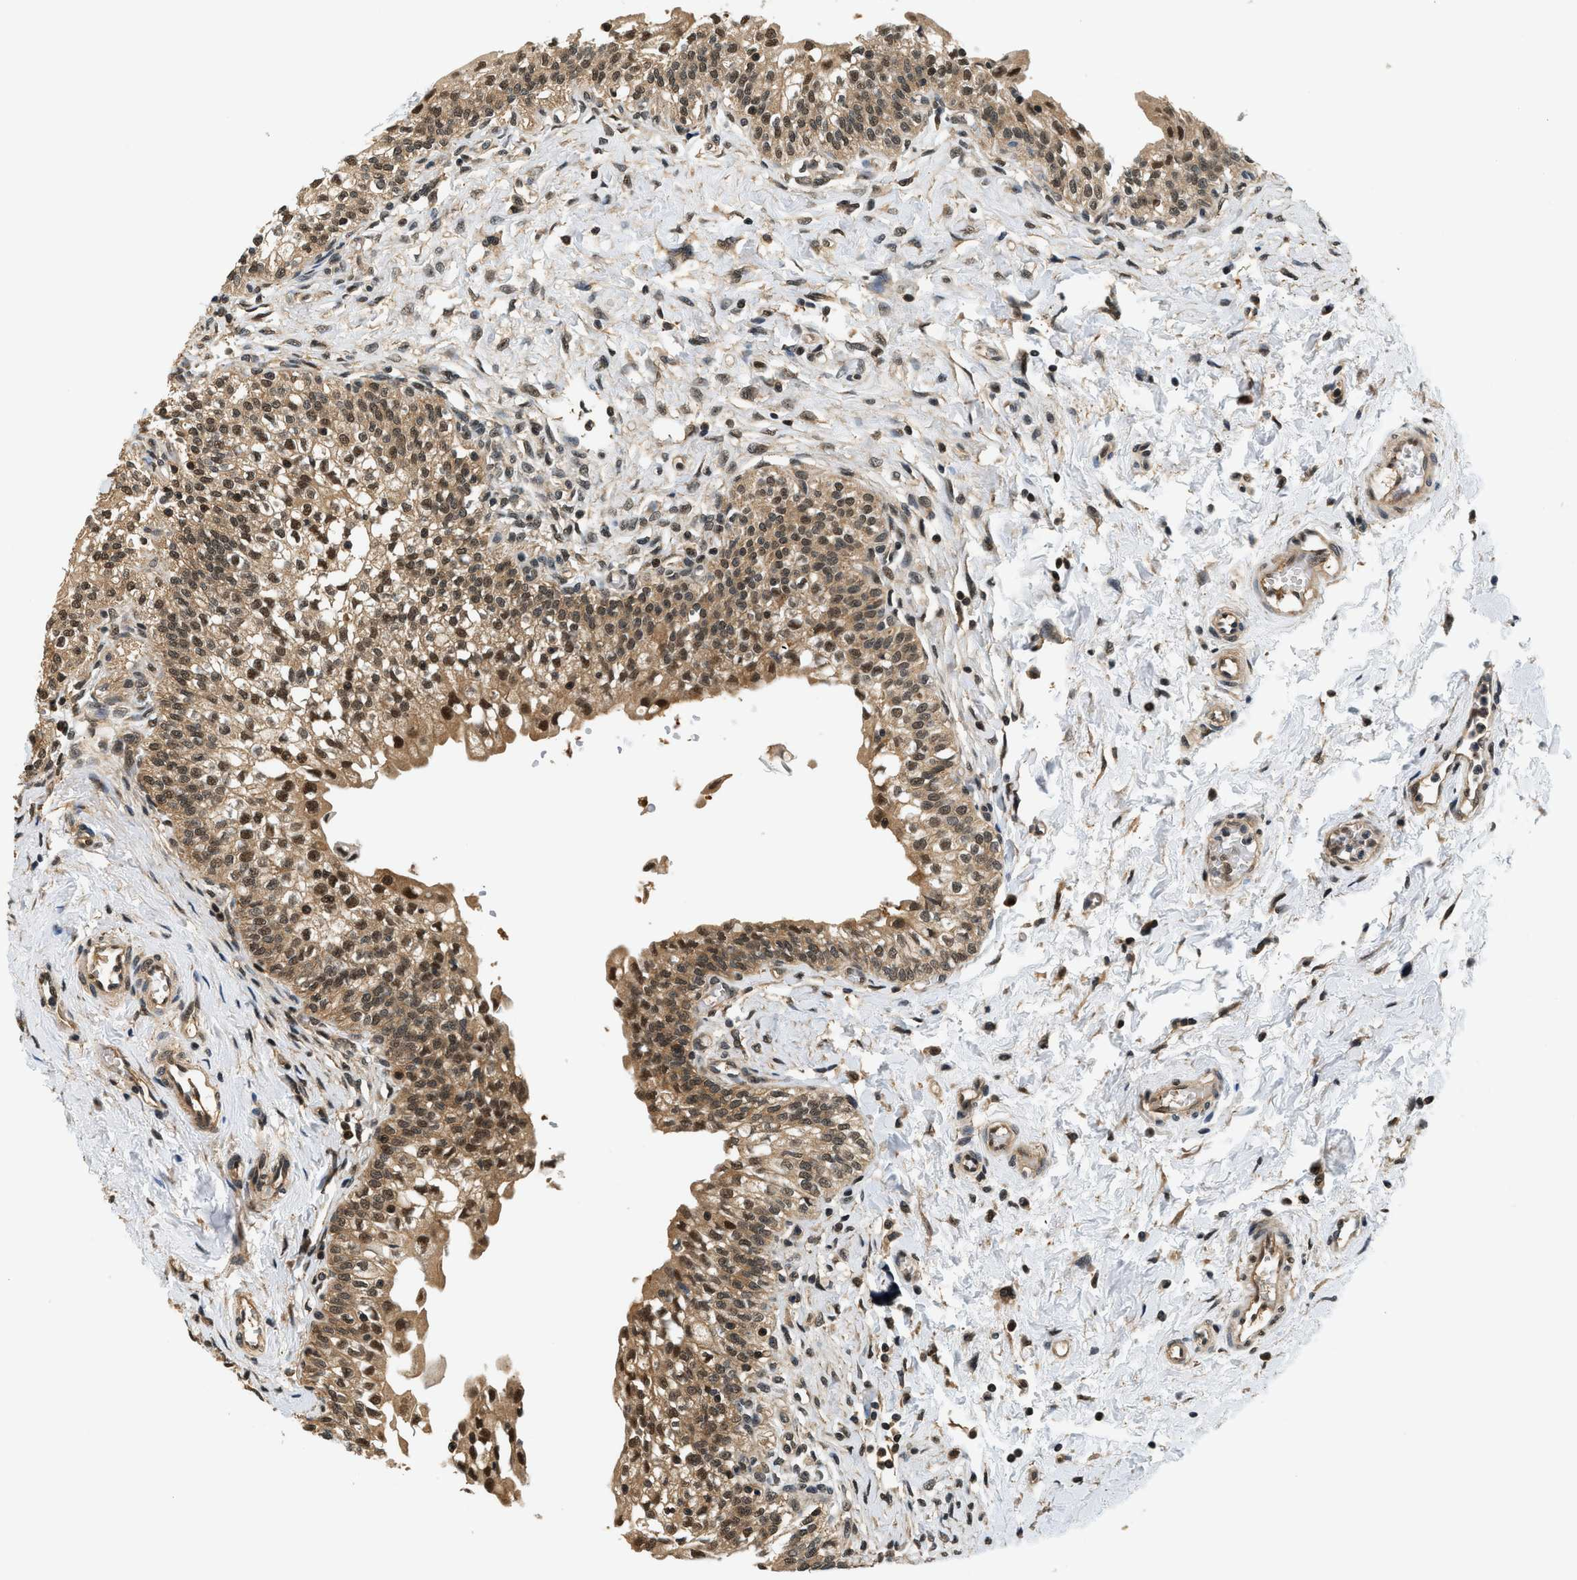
{"staining": {"intensity": "moderate", "quantity": ">75%", "location": "cytoplasmic/membranous,nuclear"}, "tissue": "urinary bladder", "cell_type": "Urothelial cells", "image_type": "normal", "snomed": [{"axis": "morphology", "description": "Normal tissue, NOS"}, {"axis": "topography", "description": "Urinary bladder"}], "caption": "Protein analysis of unremarkable urinary bladder shows moderate cytoplasmic/membranous,nuclear staining in about >75% of urothelial cells.", "gene": "PSMD3", "patient": {"sex": "male", "age": 55}}